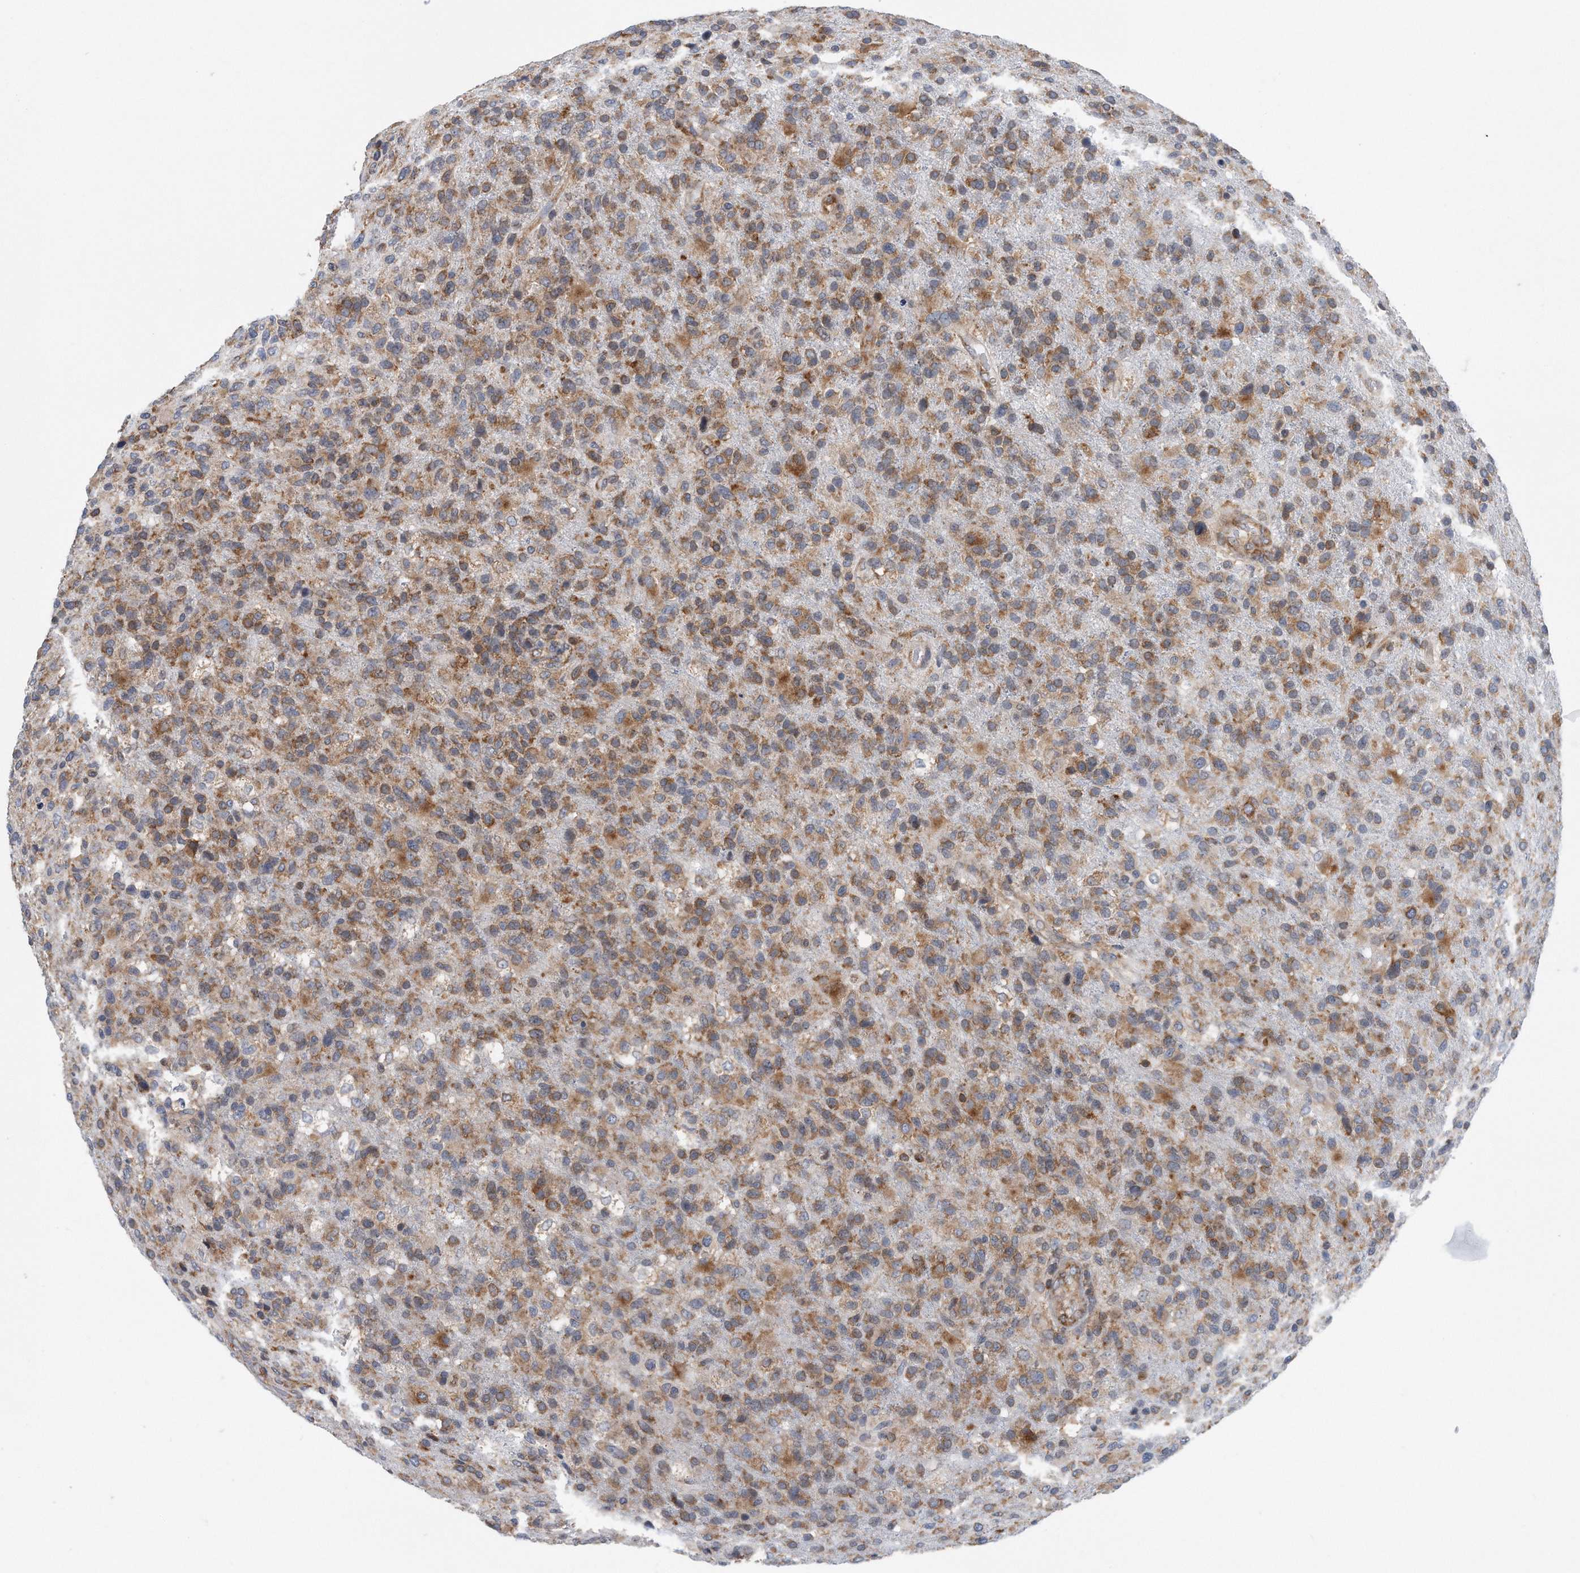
{"staining": {"intensity": "moderate", "quantity": ">75%", "location": "cytoplasmic/membranous"}, "tissue": "glioma", "cell_type": "Tumor cells", "image_type": "cancer", "snomed": [{"axis": "morphology", "description": "Glioma, malignant, High grade"}, {"axis": "topography", "description": "Brain"}], "caption": "About >75% of tumor cells in malignant high-grade glioma demonstrate moderate cytoplasmic/membranous protein staining as visualized by brown immunohistochemical staining.", "gene": "RPL26L1", "patient": {"sex": "male", "age": 72}}